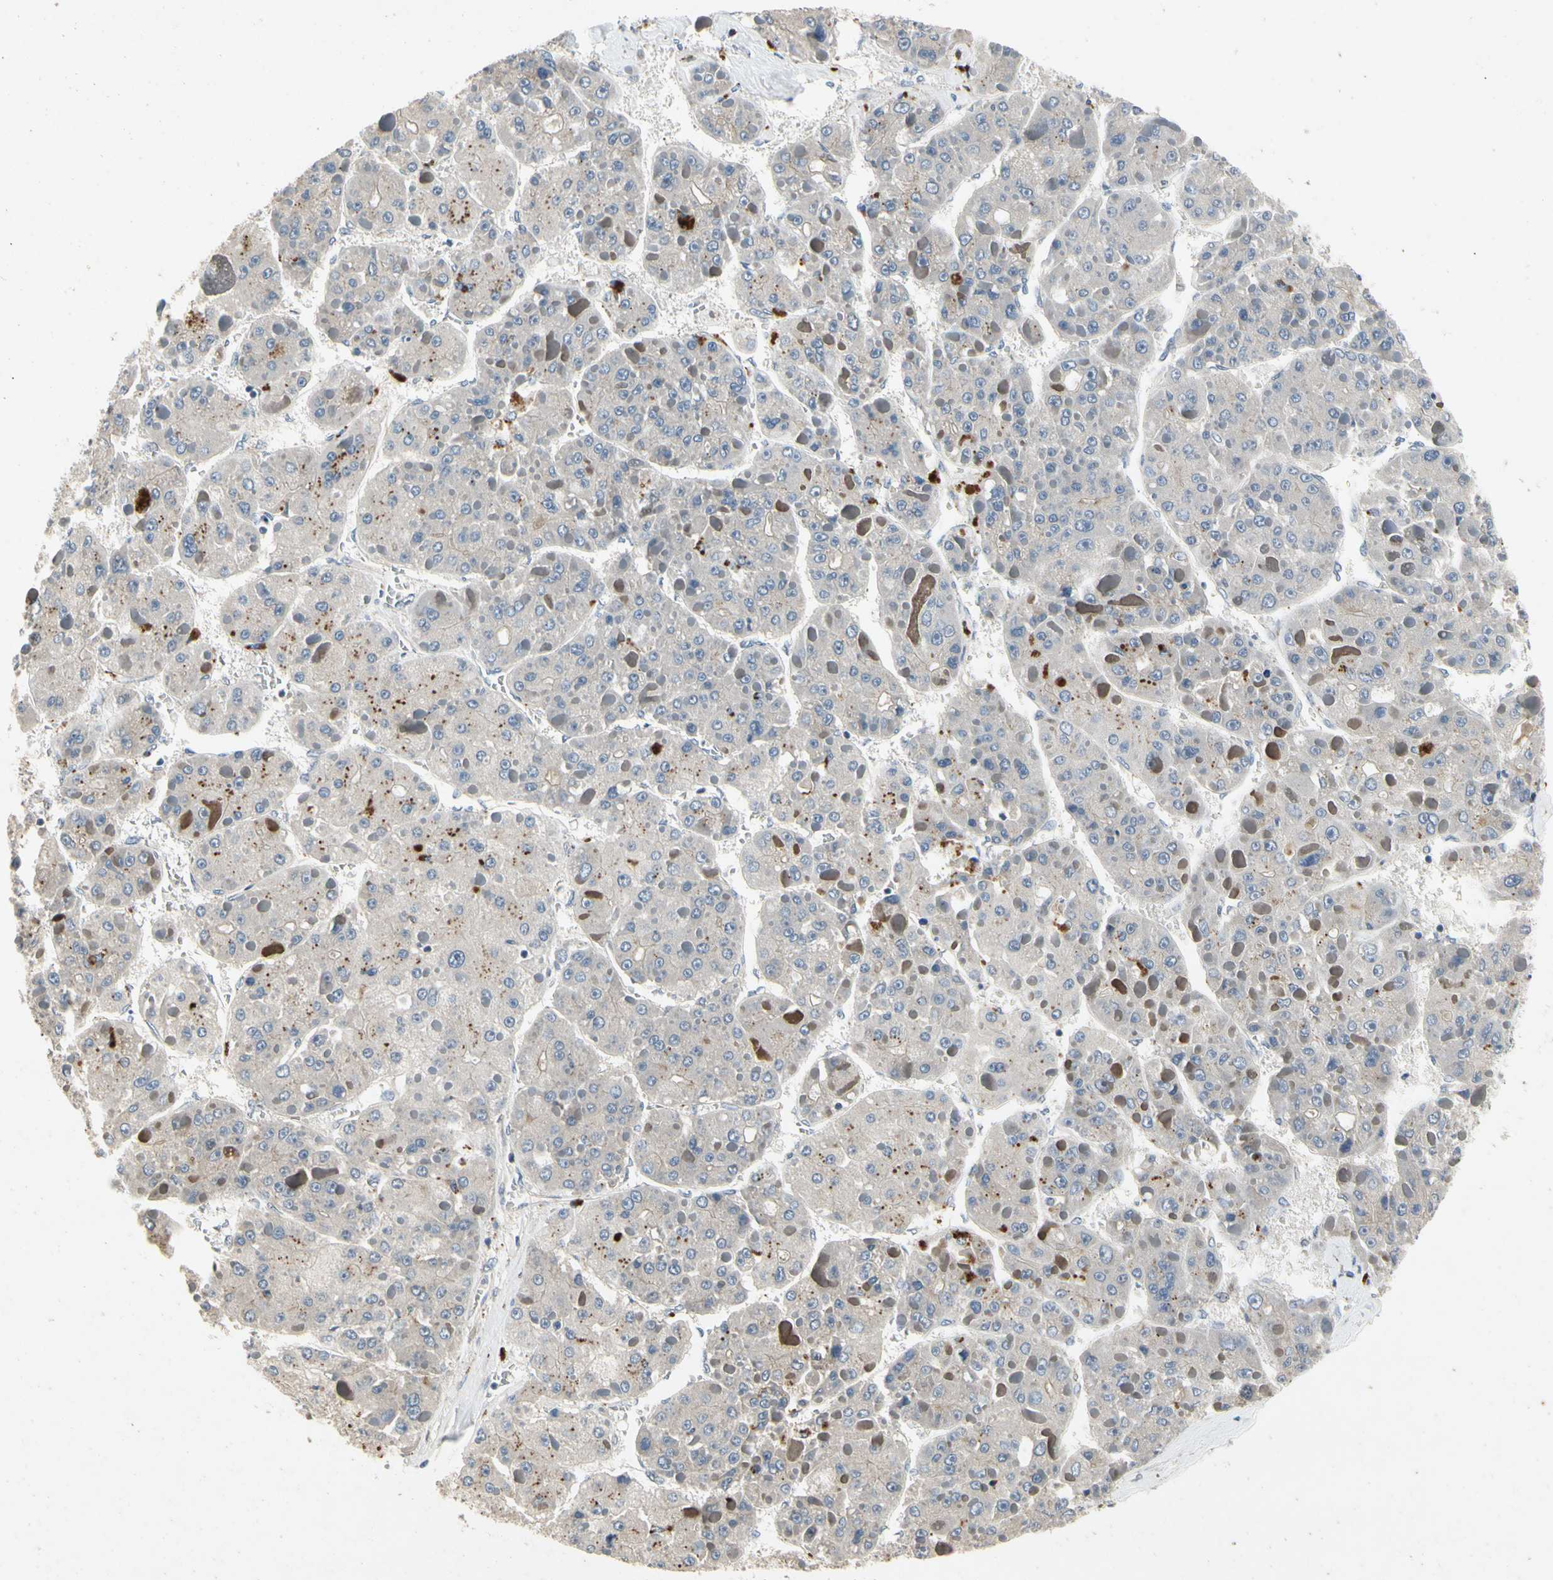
{"staining": {"intensity": "moderate", "quantity": "<25%", "location": "cytoplasmic/membranous"}, "tissue": "liver cancer", "cell_type": "Tumor cells", "image_type": "cancer", "snomed": [{"axis": "morphology", "description": "Carcinoma, Hepatocellular, NOS"}, {"axis": "topography", "description": "Liver"}], "caption": "Moderate cytoplasmic/membranous protein staining is seen in approximately <25% of tumor cells in liver cancer.", "gene": "ALPL", "patient": {"sex": "female", "age": 73}}